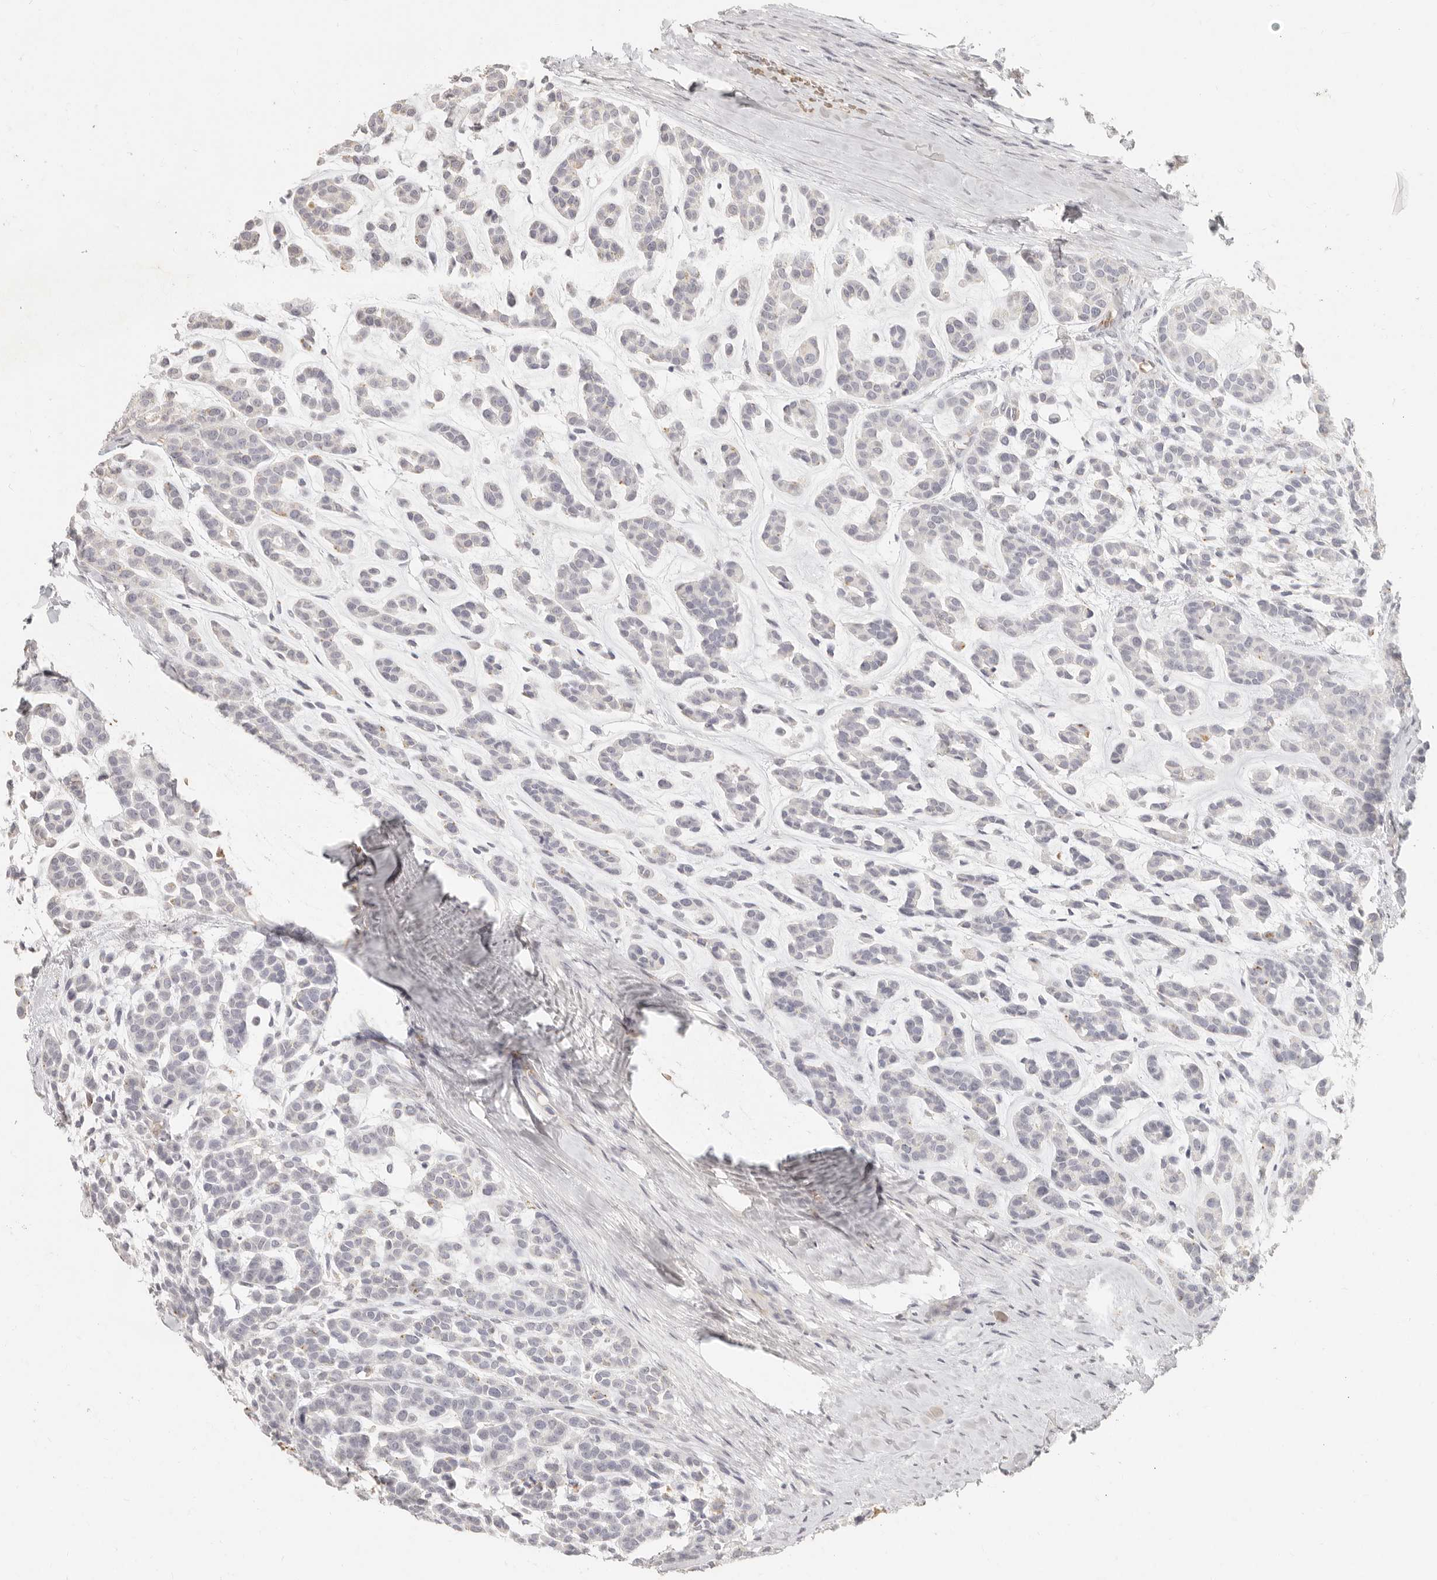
{"staining": {"intensity": "negative", "quantity": "none", "location": "none"}, "tissue": "head and neck cancer", "cell_type": "Tumor cells", "image_type": "cancer", "snomed": [{"axis": "morphology", "description": "Adenocarcinoma, NOS"}, {"axis": "morphology", "description": "Adenoma, NOS"}, {"axis": "topography", "description": "Head-Neck"}], "caption": "Immunohistochemistry (IHC) histopathology image of neoplastic tissue: head and neck cancer (adenoma) stained with DAB displays no significant protein positivity in tumor cells.", "gene": "NIBAN1", "patient": {"sex": "female", "age": 55}}